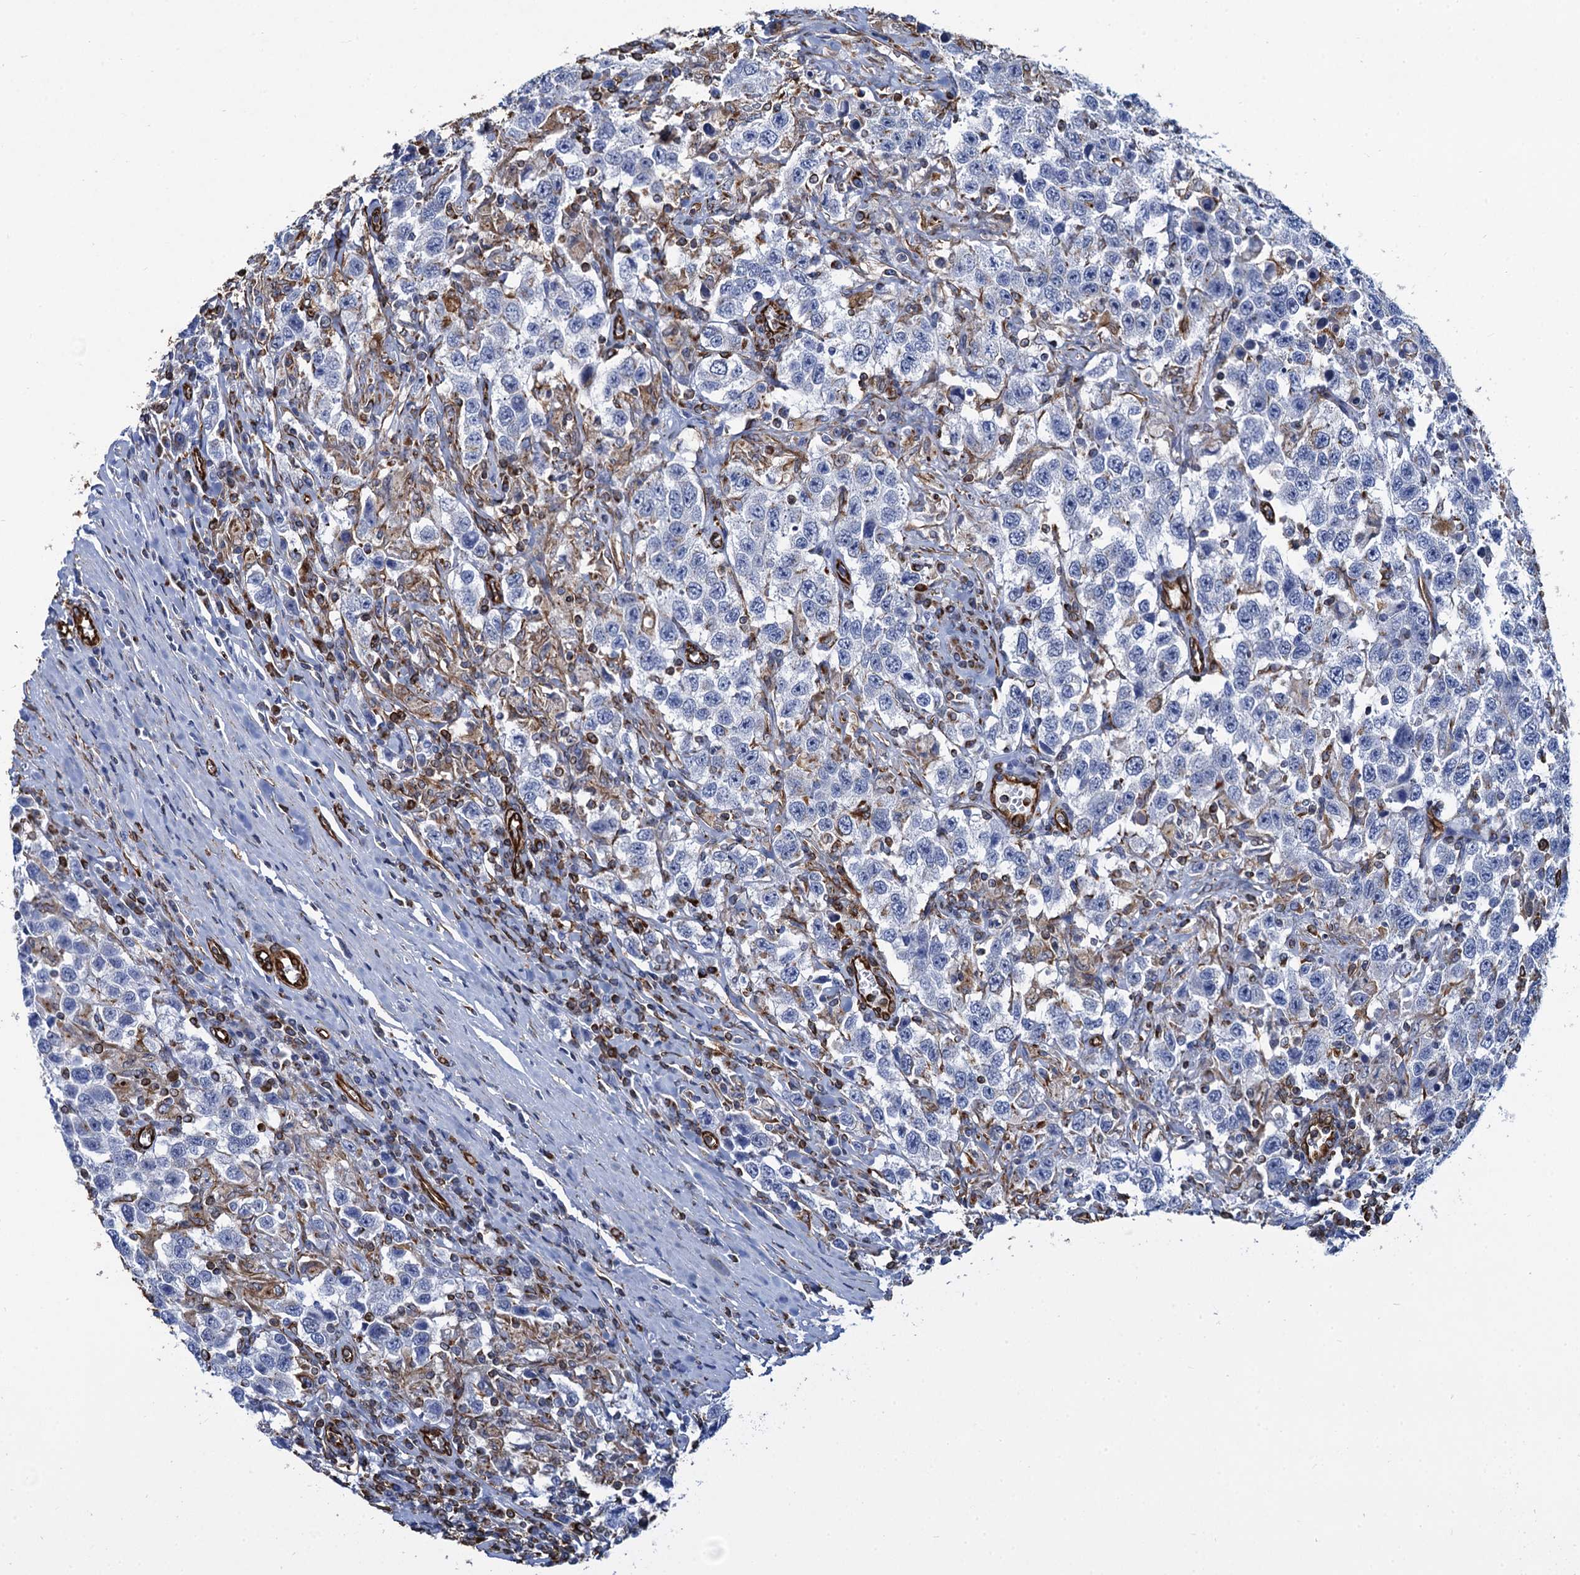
{"staining": {"intensity": "negative", "quantity": "none", "location": "none"}, "tissue": "testis cancer", "cell_type": "Tumor cells", "image_type": "cancer", "snomed": [{"axis": "morphology", "description": "Seminoma, NOS"}, {"axis": "topography", "description": "Testis"}], "caption": "Tumor cells are negative for protein expression in human testis seminoma.", "gene": "PGM2", "patient": {"sex": "male", "age": 41}}